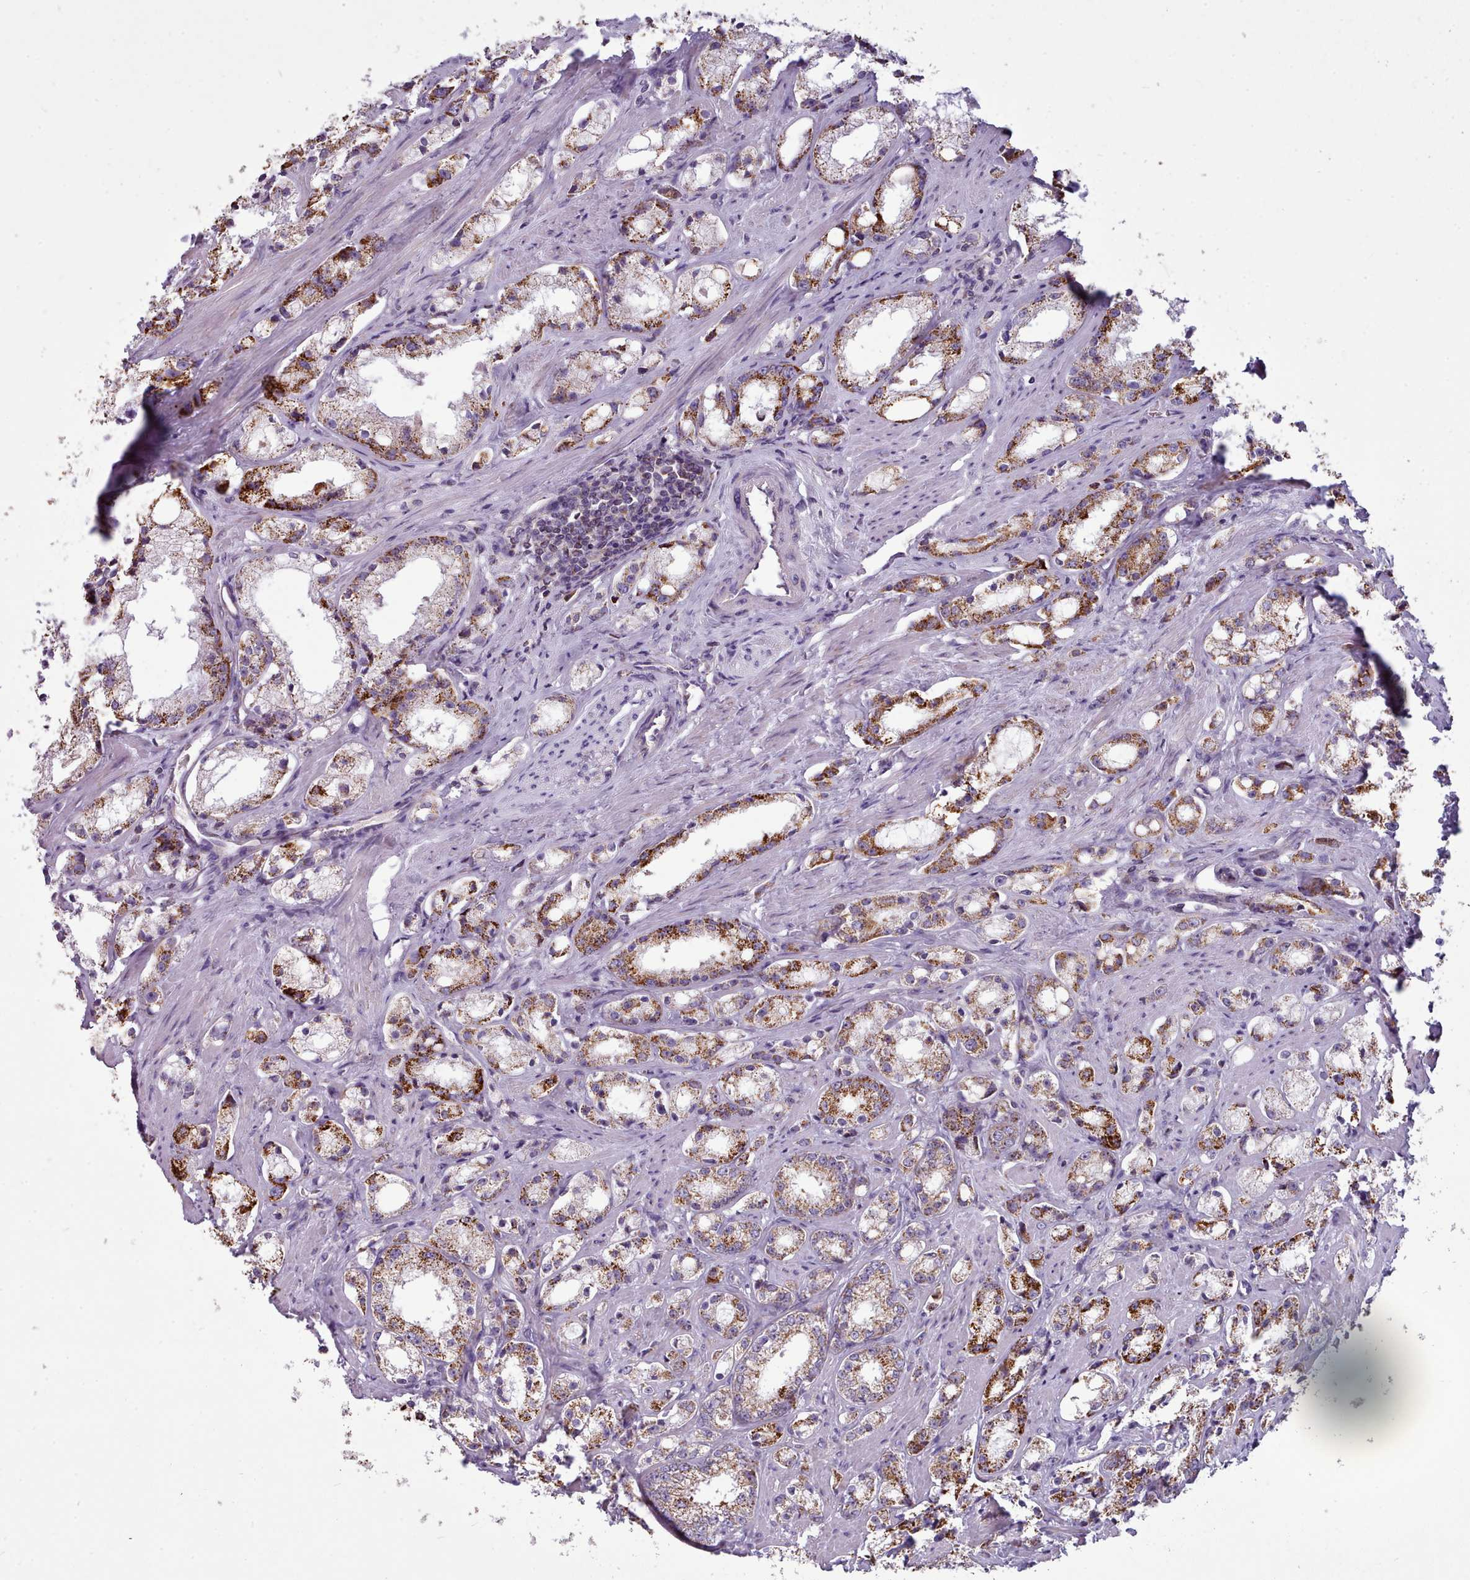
{"staining": {"intensity": "strong", "quantity": ">75%", "location": "cytoplasmic/membranous"}, "tissue": "prostate cancer", "cell_type": "Tumor cells", "image_type": "cancer", "snomed": [{"axis": "morphology", "description": "Adenocarcinoma, High grade"}, {"axis": "topography", "description": "Prostate"}], "caption": "Prostate cancer stained with DAB (3,3'-diaminobenzidine) immunohistochemistry (IHC) reveals high levels of strong cytoplasmic/membranous expression in about >75% of tumor cells.", "gene": "SRP54", "patient": {"sex": "male", "age": 66}}